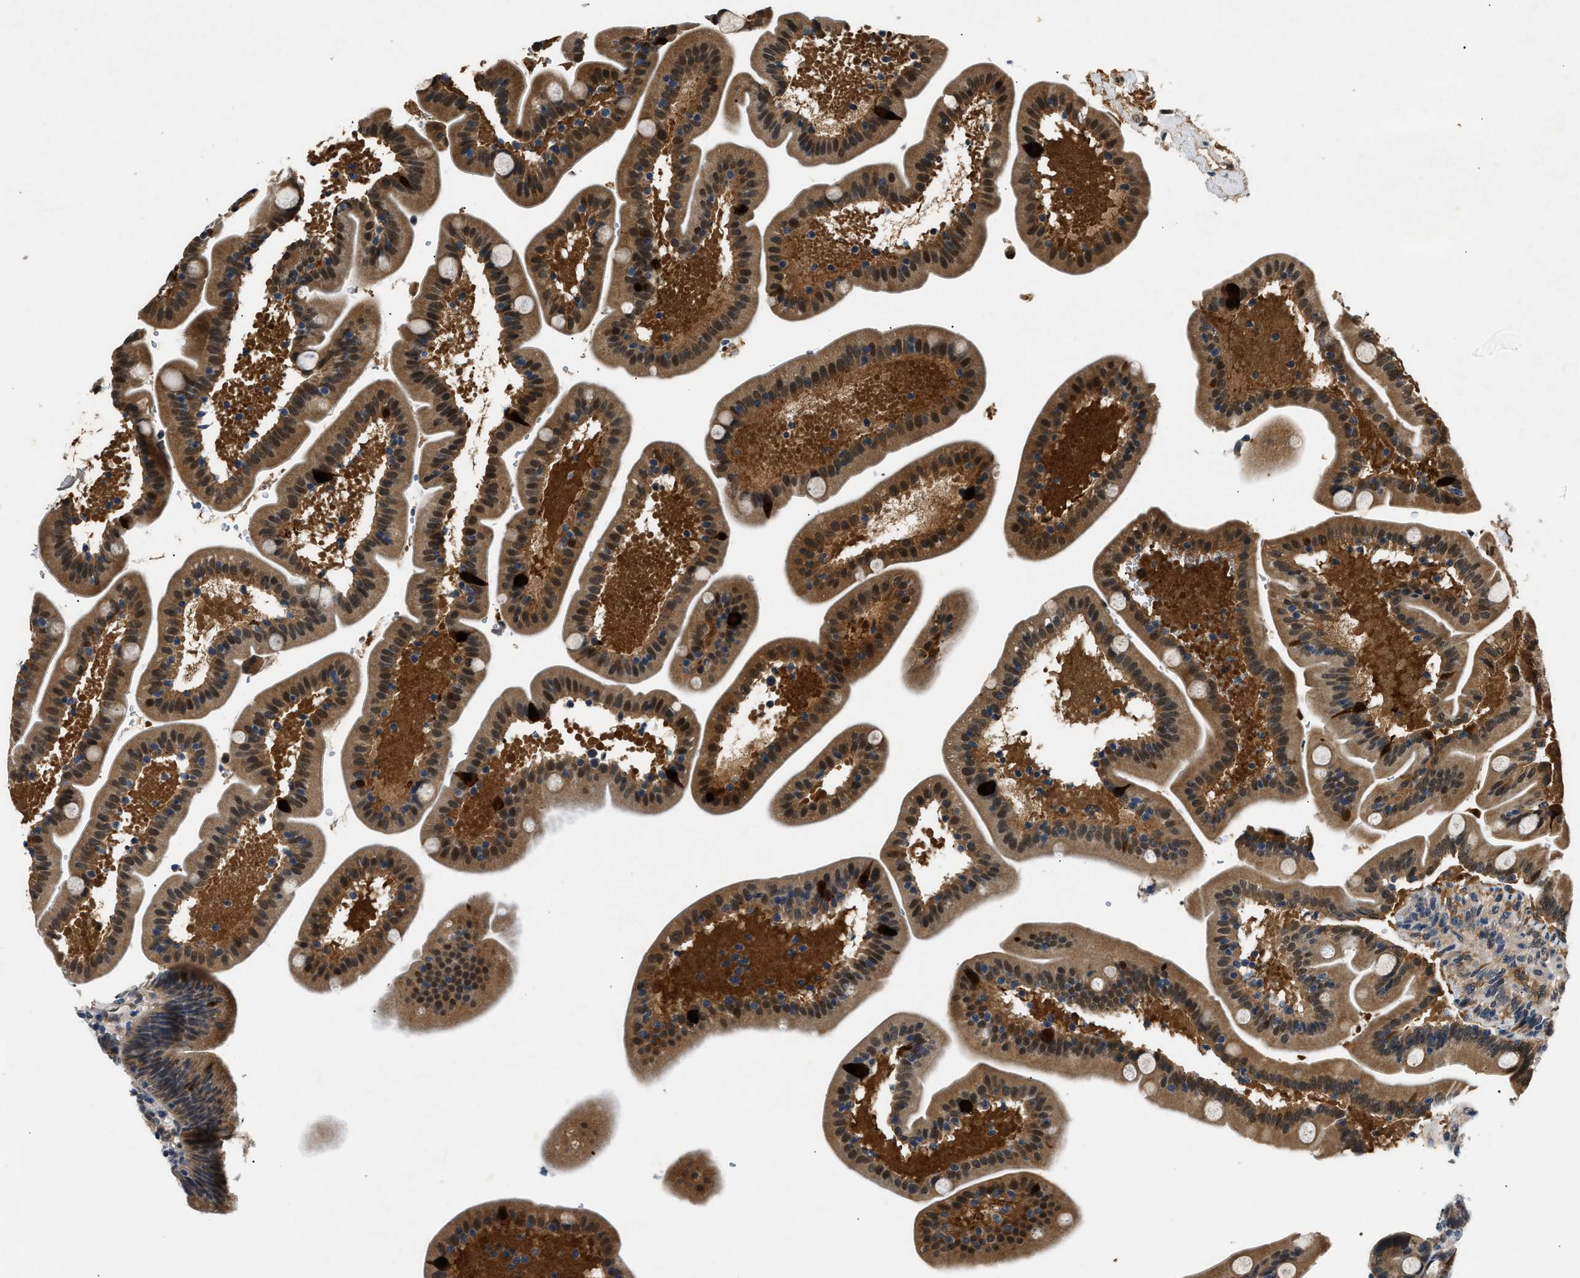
{"staining": {"intensity": "moderate", "quantity": ">75%", "location": "cytoplasmic/membranous,nuclear"}, "tissue": "duodenum", "cell_type": "Glandular cells", "image_type": "normal", "snomed": [{"axis": "morphology", "description": "Normal tissue, NOS"}, {"axis": "topography", "description": "Duodenum"}], "caption": "Protein staining demonstrates moderate cytoplasmic/membranous,nuclear expression in approximately >75% of glandular cells in unremarkable duodenum.", "gene": "TP53I3", "patient": {"sex": "male", "age": 54}}